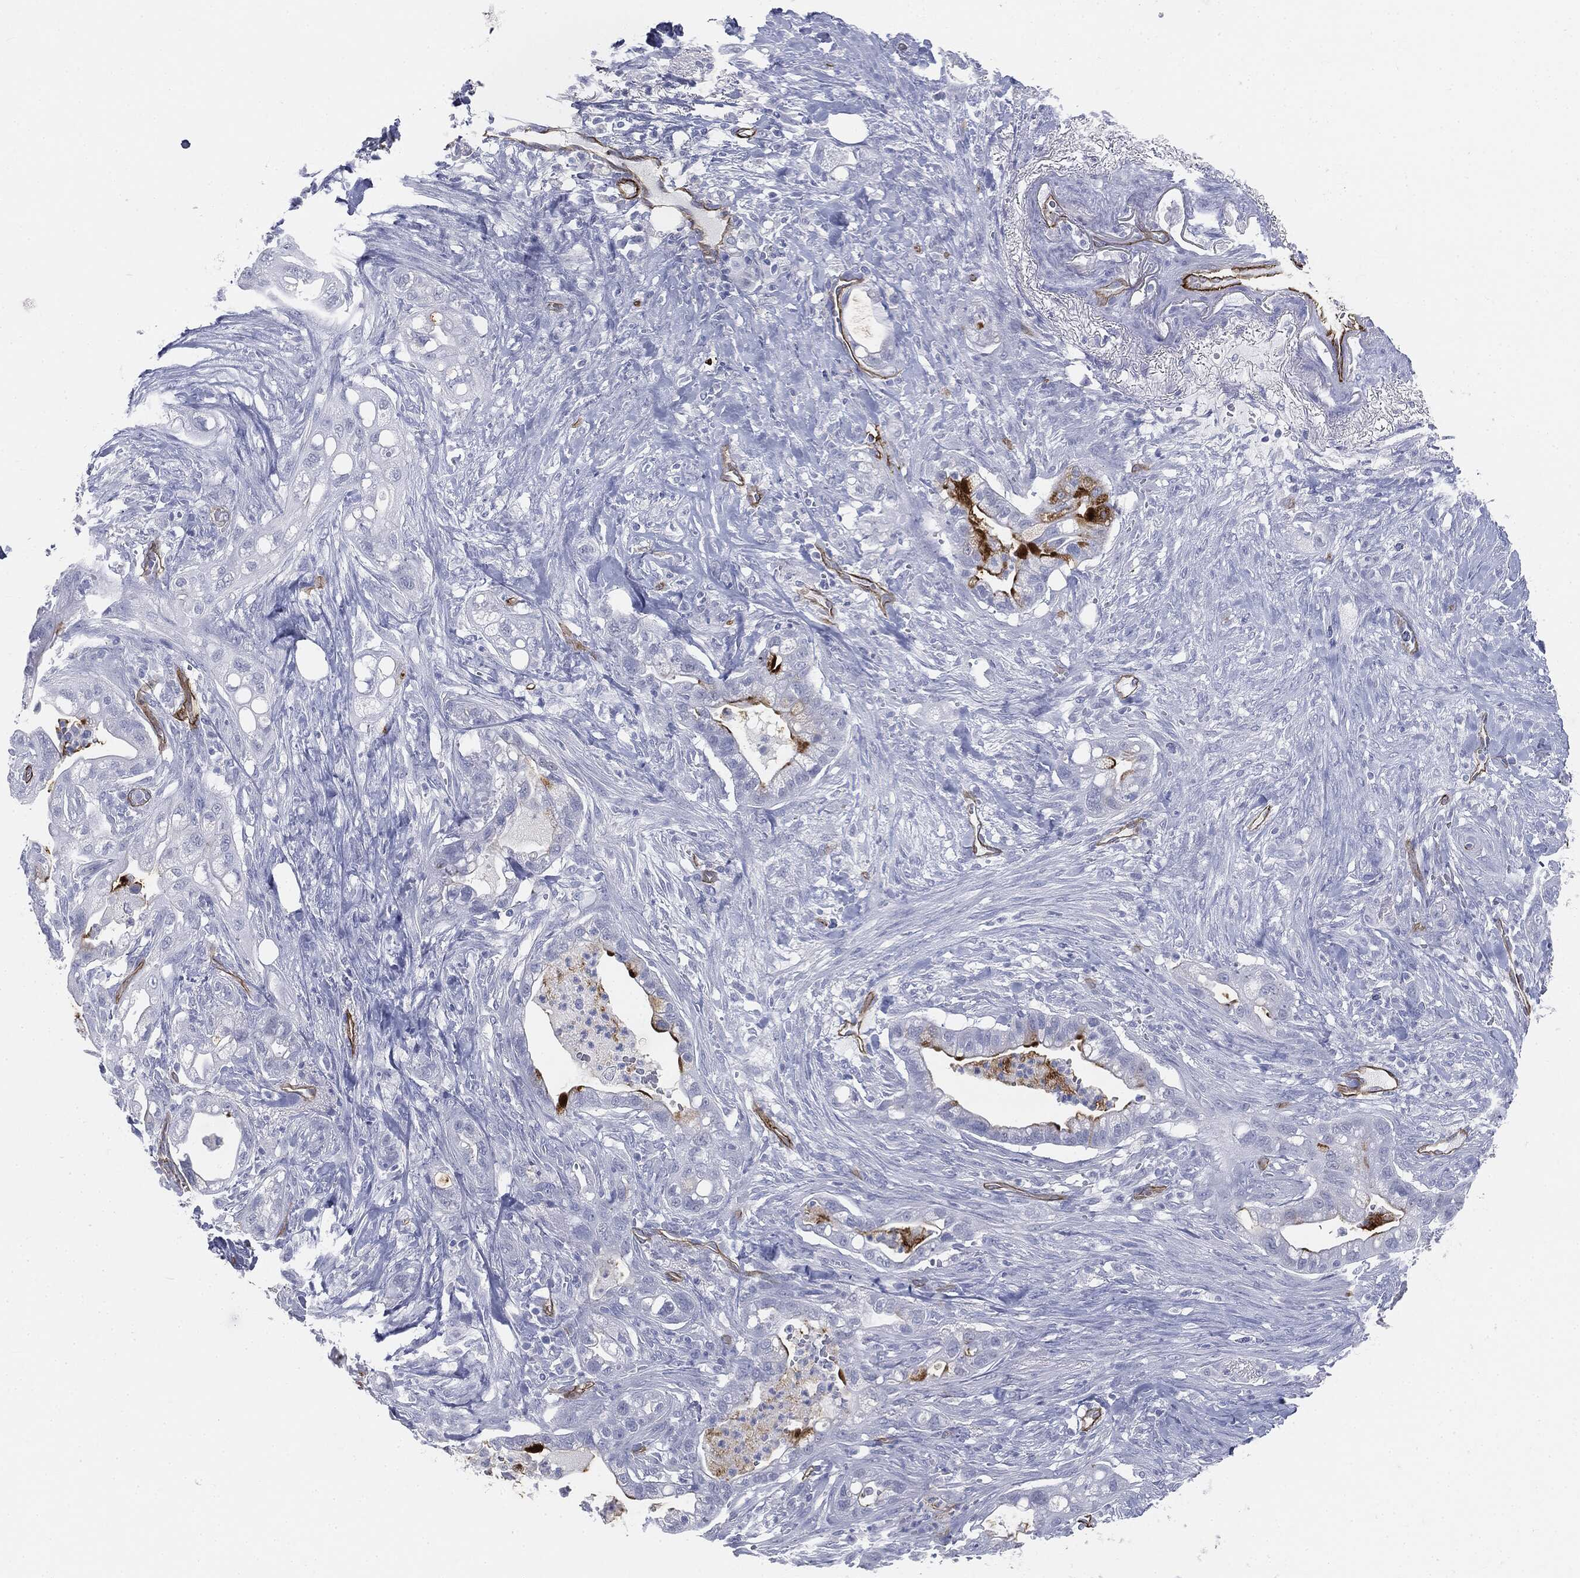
{"staining": {"intensity": "moderate", "quantity": "<25%", "location": "cytoplasmic/membranous"}, "tissue": "pancreatic cancer", "cell_type": "Tumor cells", "image_type": "cancer", "snomed": [{"axis": "morphology", "description": "Adenocarcinoma, NOS"}, {"axis": "topography", "description": "Pancreas"}], "caption": "Pancreatic cancer stained with immunohistochemistry displays moderate cytoplasmic/membranous expression in approximately <25% of tumor cells. (Stains: DAB (3,3'-diaminobenzidine) in brown, nuclei in blue, Microscopy: brightfield microscopy at high magnification).", "gene": "MUC5AC", "patient": {"sex": "male", "age": 44}}